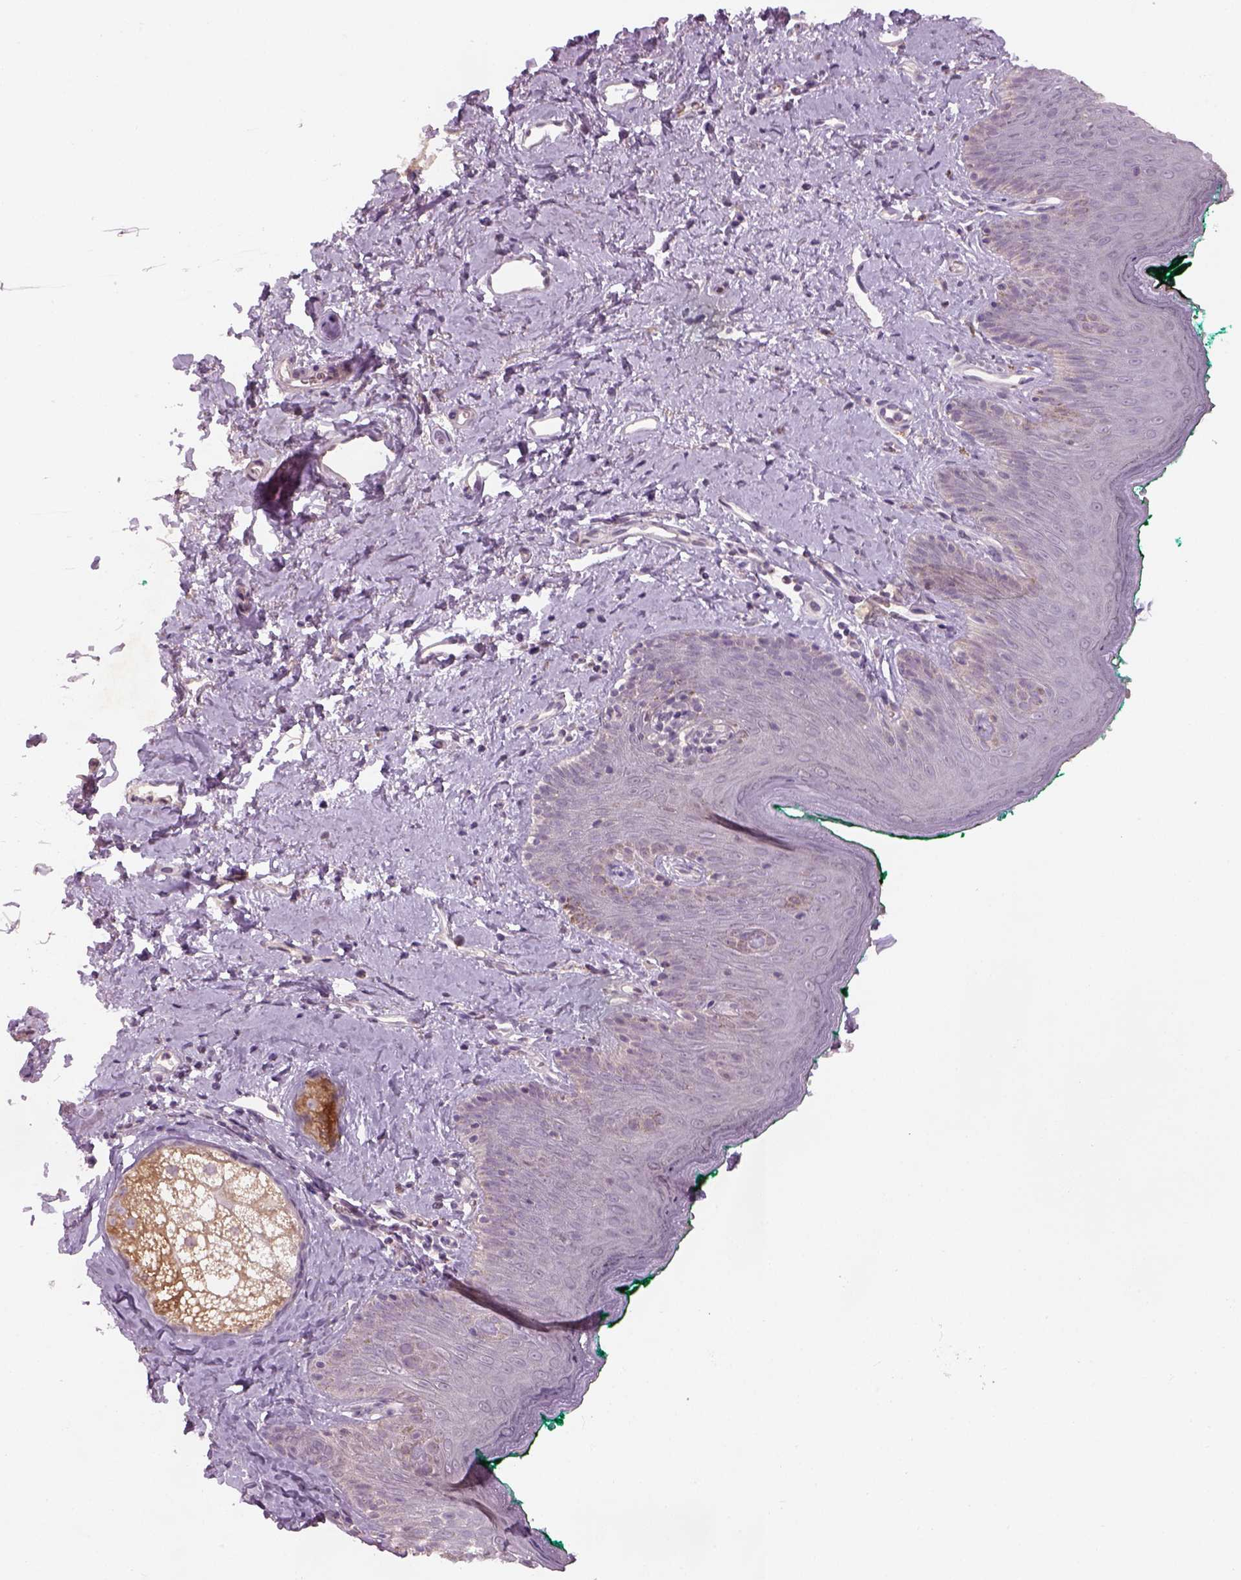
{"staining": {"intensity": "negative", "quantity": "none", "location": "none"}, "tissue": "skin", "cell_type": "Epidermal cells", "image_type": "normal", "snomed": [{"axis": "morphology", "description": "Normal tissue, NOS"}, {"axis": "topography", "description": "Vulva"}], "caption": "Skin was stained to show a protein in brown. There is no significant positivity in epidermal cells. (DAB (3,3'-diaminobenzidine) immunohistochemistry (IHC) with hematoxylin counter stain).", "gene": "GDNF", "patient": {"sex": "female", "age": 66}}